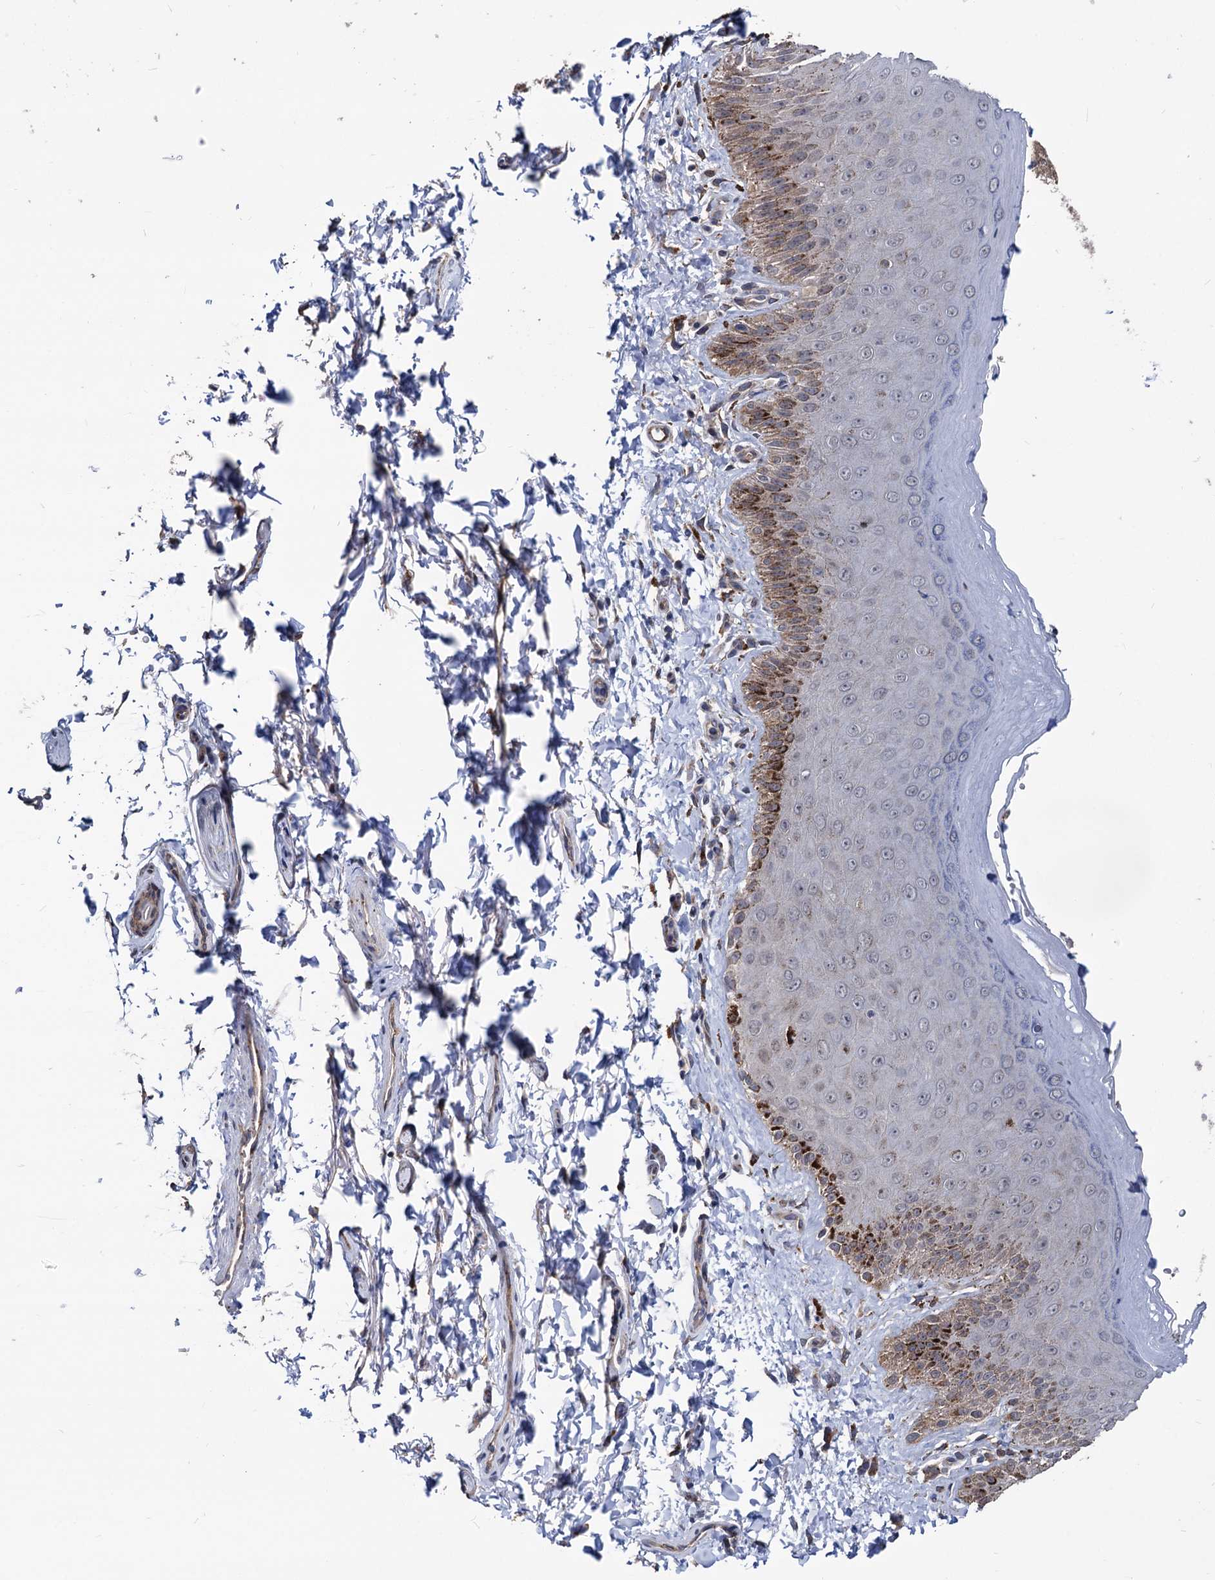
{"staining": {"intensity": "moderate", "quantity": "25%-75%", "location": "cytoplasmic/membranous"}, "tissue": "skin", "cell_type": "Epidermal cells", "image_type": "normal", "snomed": [{"axis": "morphology", "description": "Normal tissue, NOS"}, {"axis": "topography", "description": "Anal"}], "caption": "Immunohistochemical staining of unremarkable human skin displays 25%-75% levels of moderate cytoplasmic/membranous protein expression in about 25%-75% of epidermal cells.", "gene": "SMAGP", "patient": {"sex": "male", "age": 44}}